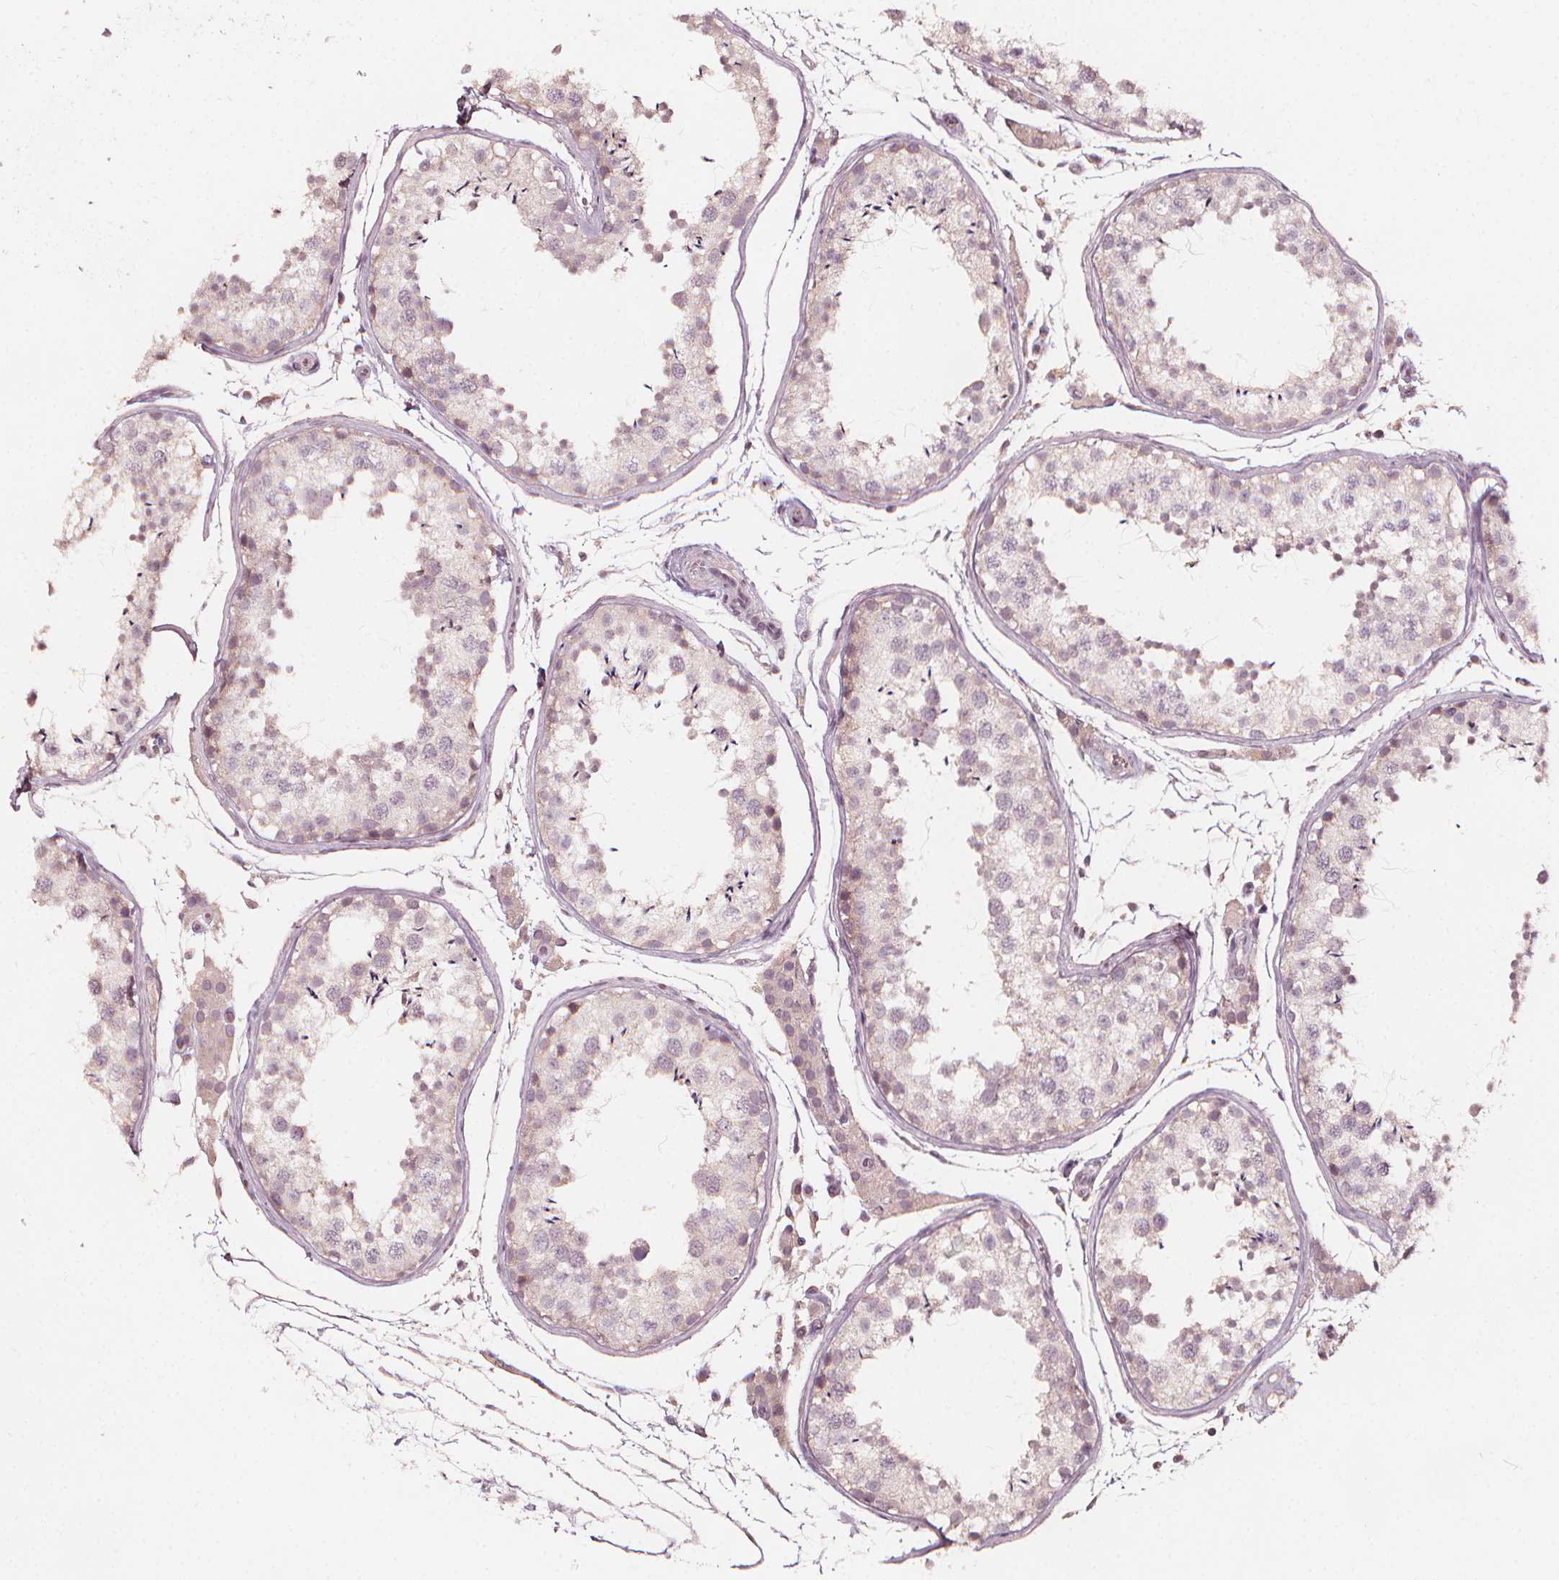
{"staining": {"intensity": "negative", "quantity": "none", "location": "none"}, "tissue": "testis", "cell_type": "Cells in seminiferous ducts", "image_type": "normal", "snomed": [{"axis": "morphology", "description": "Normal tissue, NOS"}, {"axis": "topography", "description": "Testis"}], "caption": "Benign testis was stained to show a protein in brown. There is no significant expression in cells in seminiferous ducts. (Brightfield microscopy of DAB (3,3'-diaminobenzidine) immunohistochemistry at high magnification).", "gene": "NPC1L1", "patient": {"sex": "male", "age": 29}}